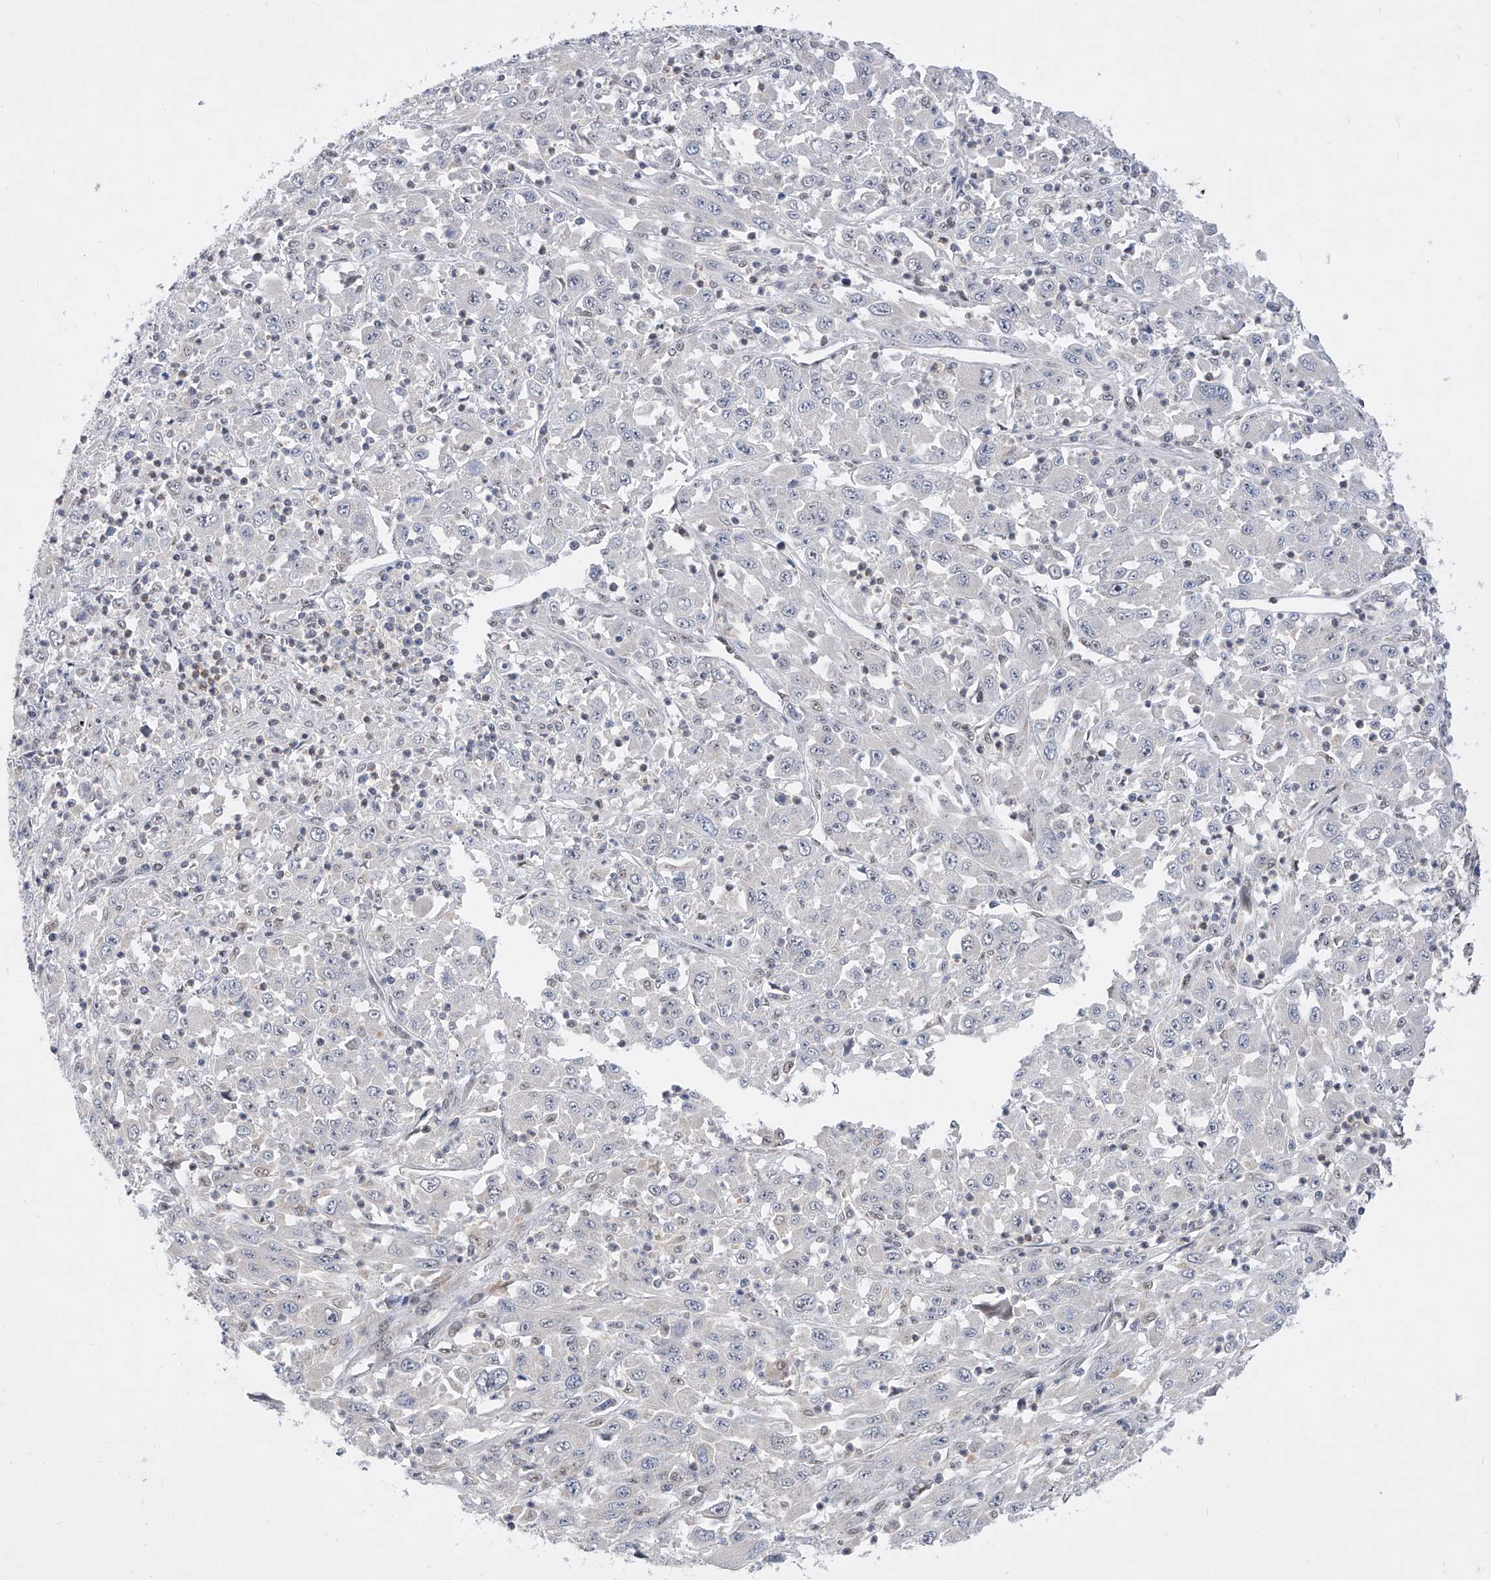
{"staining": {"intensity": "negative", "quantity": "none", "location": "none"}, "tissue": "melanoma", "cell_type": "Tumor cells", "image_type": "cancer", "snomed": [{"axis": "morphology", "description": "Malignant melanoma, Metastatic site"}, {"axis": "topography", "description": "Skin"}], "caption": "This is an immunohistochemistry (IHC) histopathology image of human melanoma. There is no staining in tumor cells.", "gene": "RAD54L", "patient": {"sex": "female", "age": 56}}